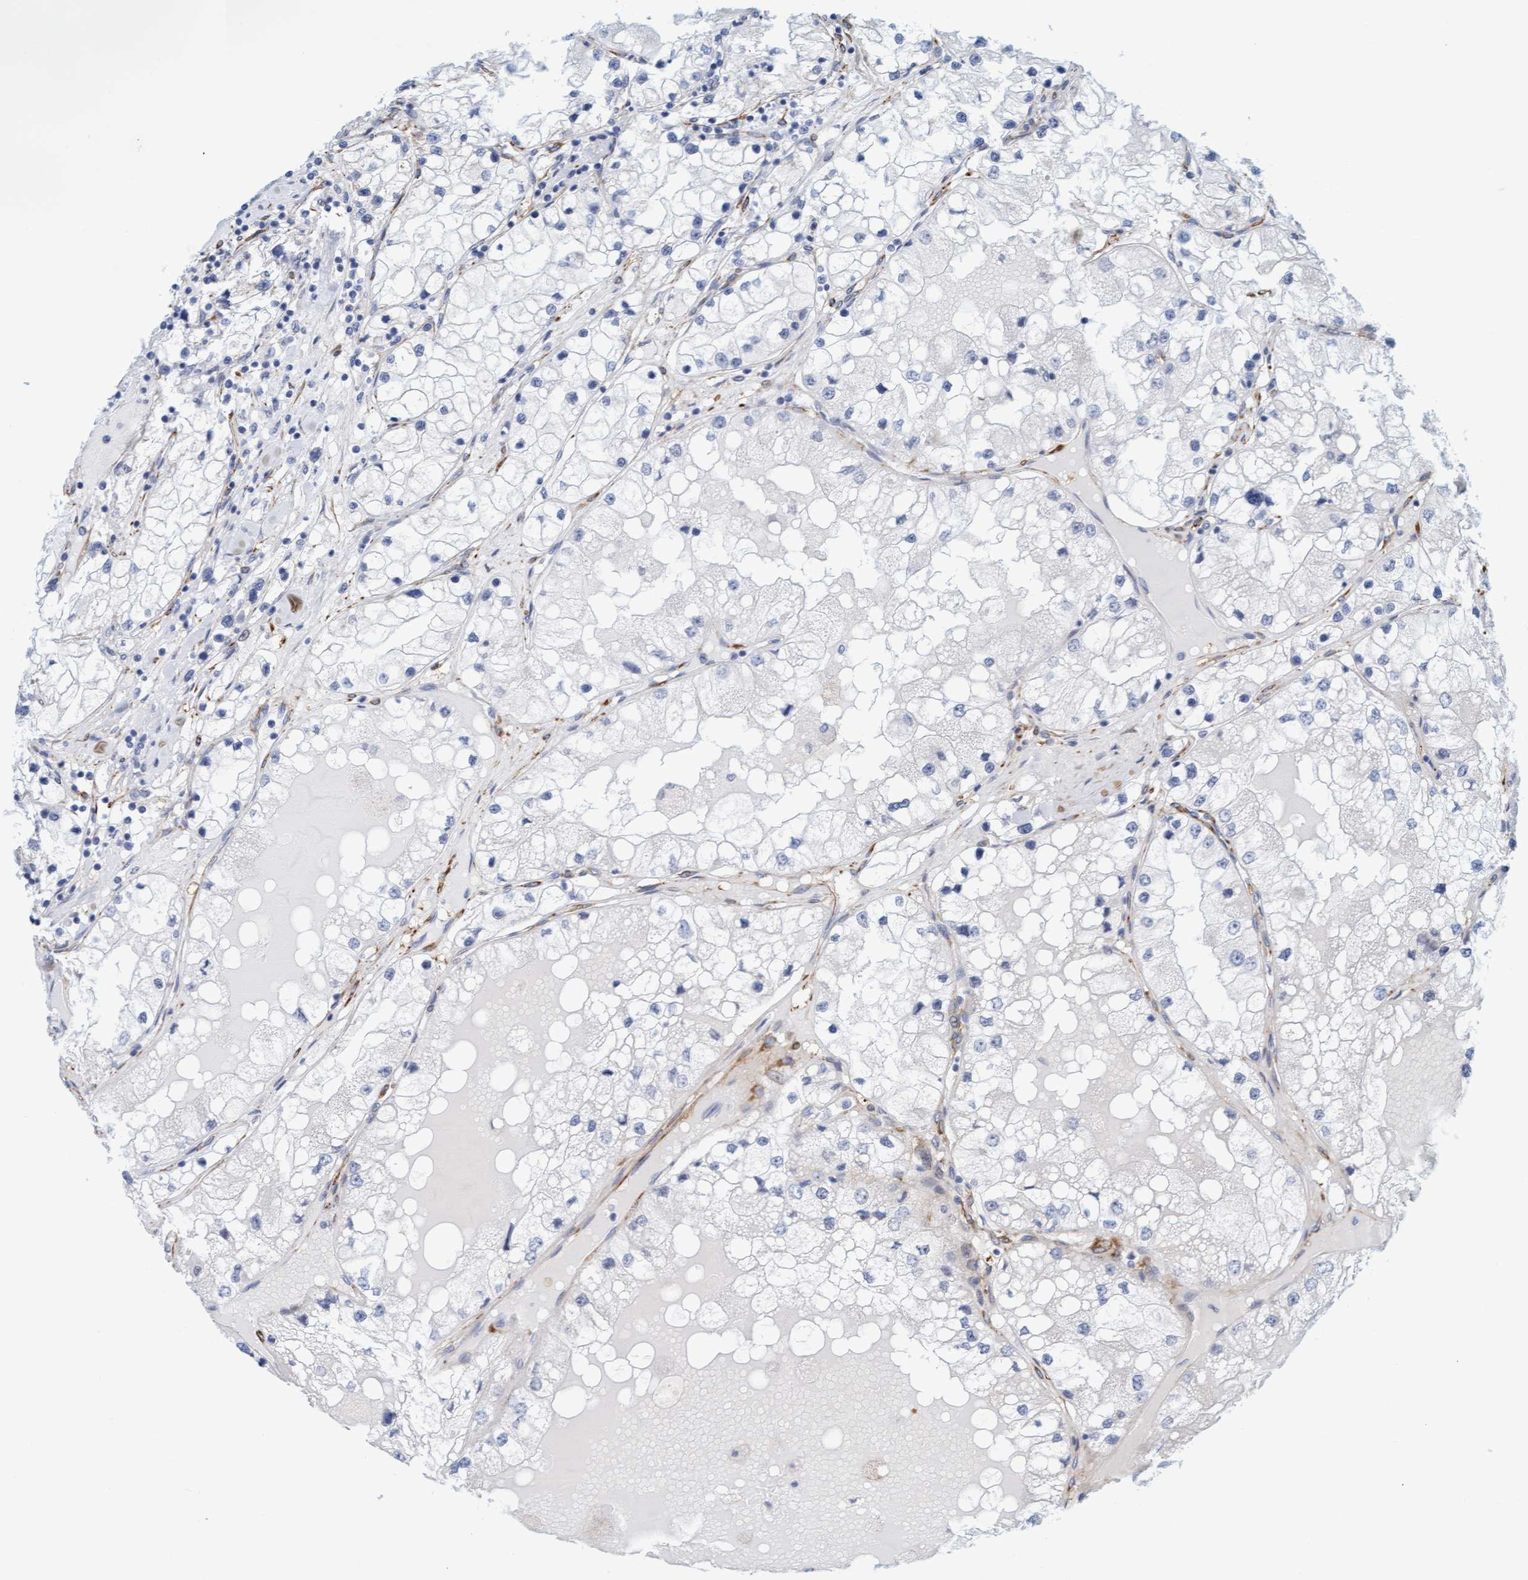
{"staining": {"intensity": "negative", "quantity": "none", "location": "none"}, "tissue": "renal cancer", "cell_type": "Tumor cells", "image_type": "cancer", "snomed": [{"axis": "morphology", "description": "Adenocarcinoma, NOS"}, {"axis": "topography", "description": "Kidney"}], "caption": "Immunohistochemical staining of human adenocarcinoma (renal) reveals no significant expression in tumor cells.", "gene": "MAP1B", "patient": {"sex": "male", "age": 68}}